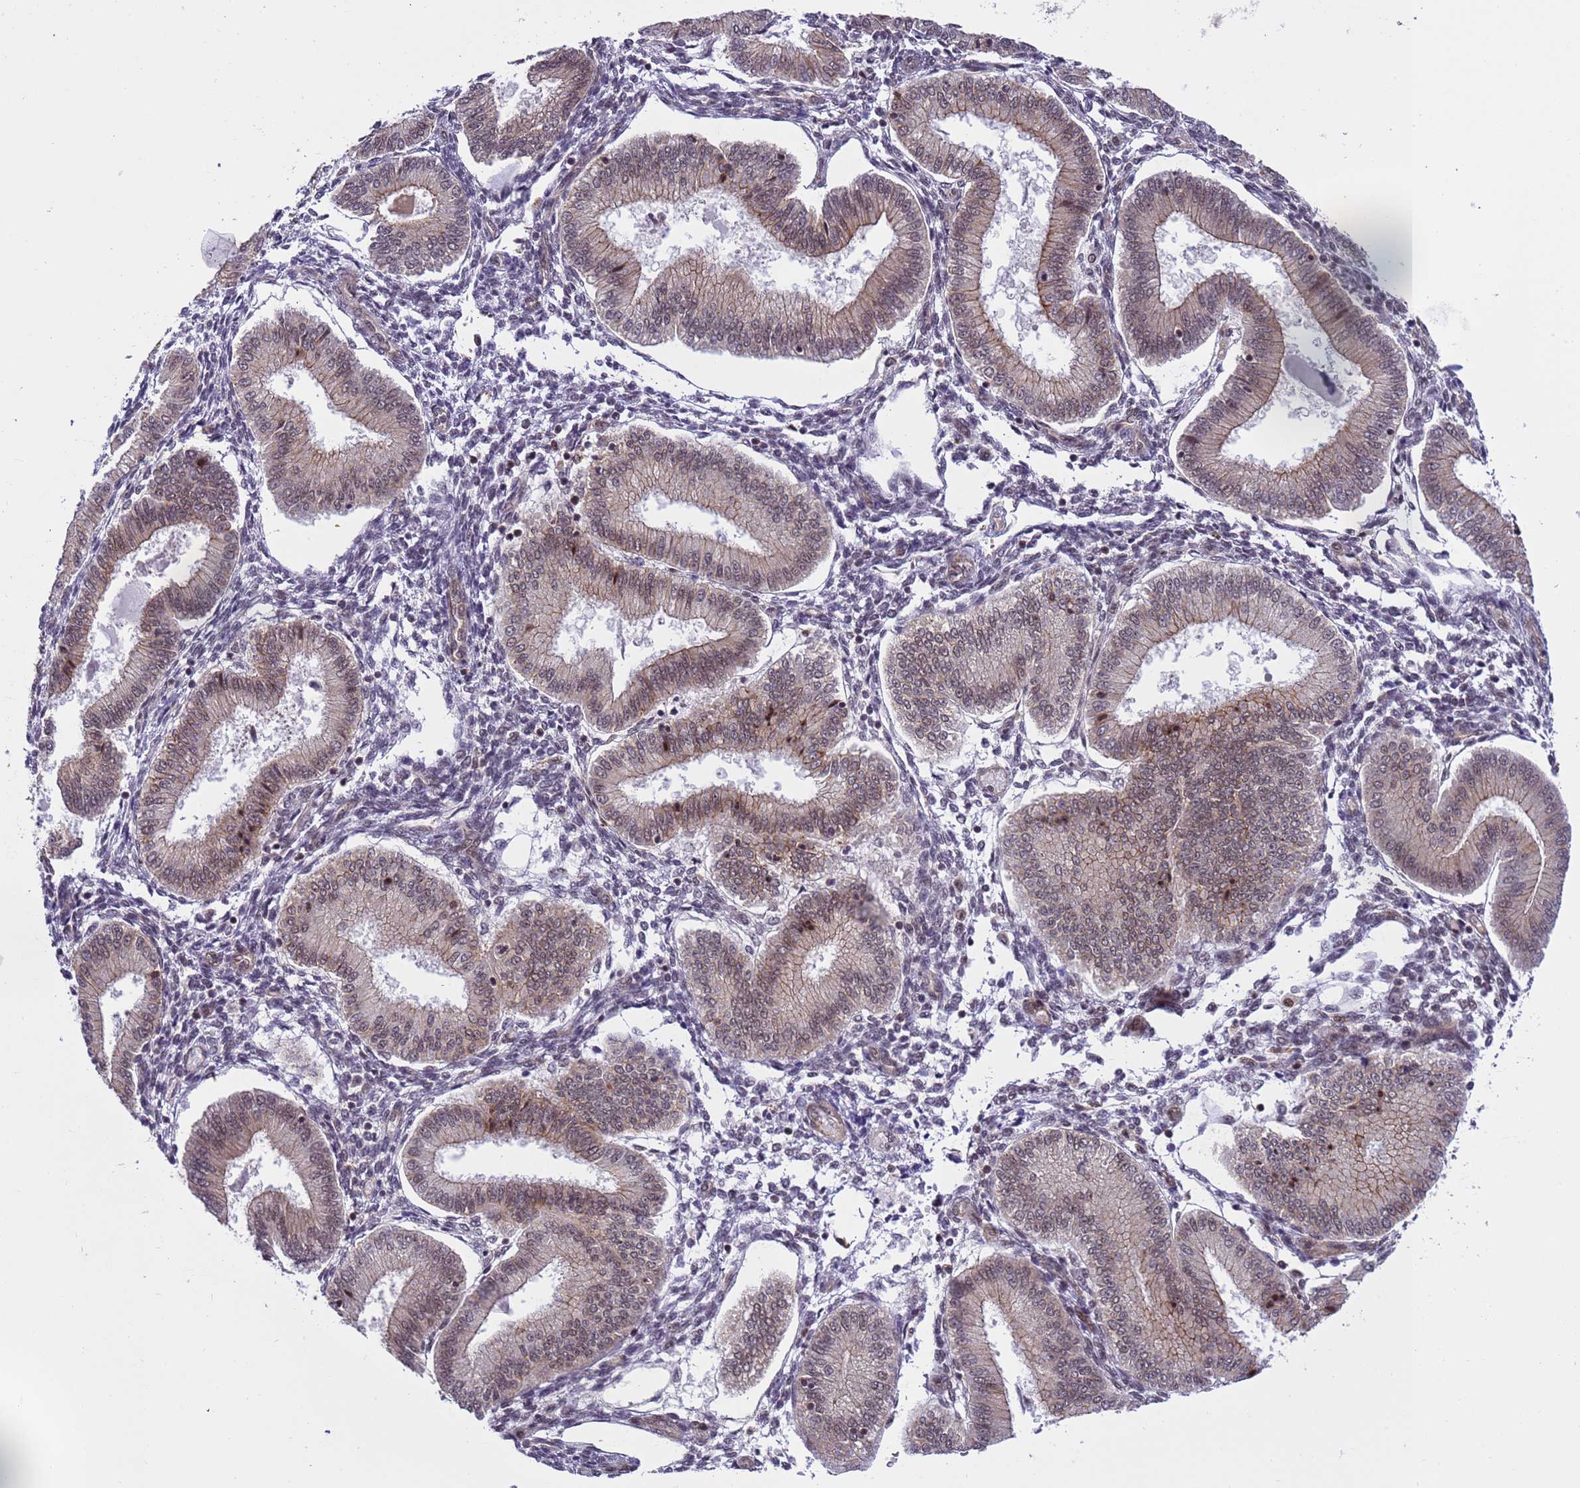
{"staining": {"intensity": "negative", "quantity": "none", "location": "none"}, "tissue": "endometrium", "cell_type": "Cells in endometrial stroma", "image_type": "normal", "snomed": [{"axis": "morphology", "description": "Normal tissue, NOS"}, {"axis": "topography", "description": "Endometrium"}], "caption": "Micrograph shows no protein staining in cells in endometrial stroma of normal endometrium.", "gene": "EMC2", "patient": {"sex": "female", "age": 39}}